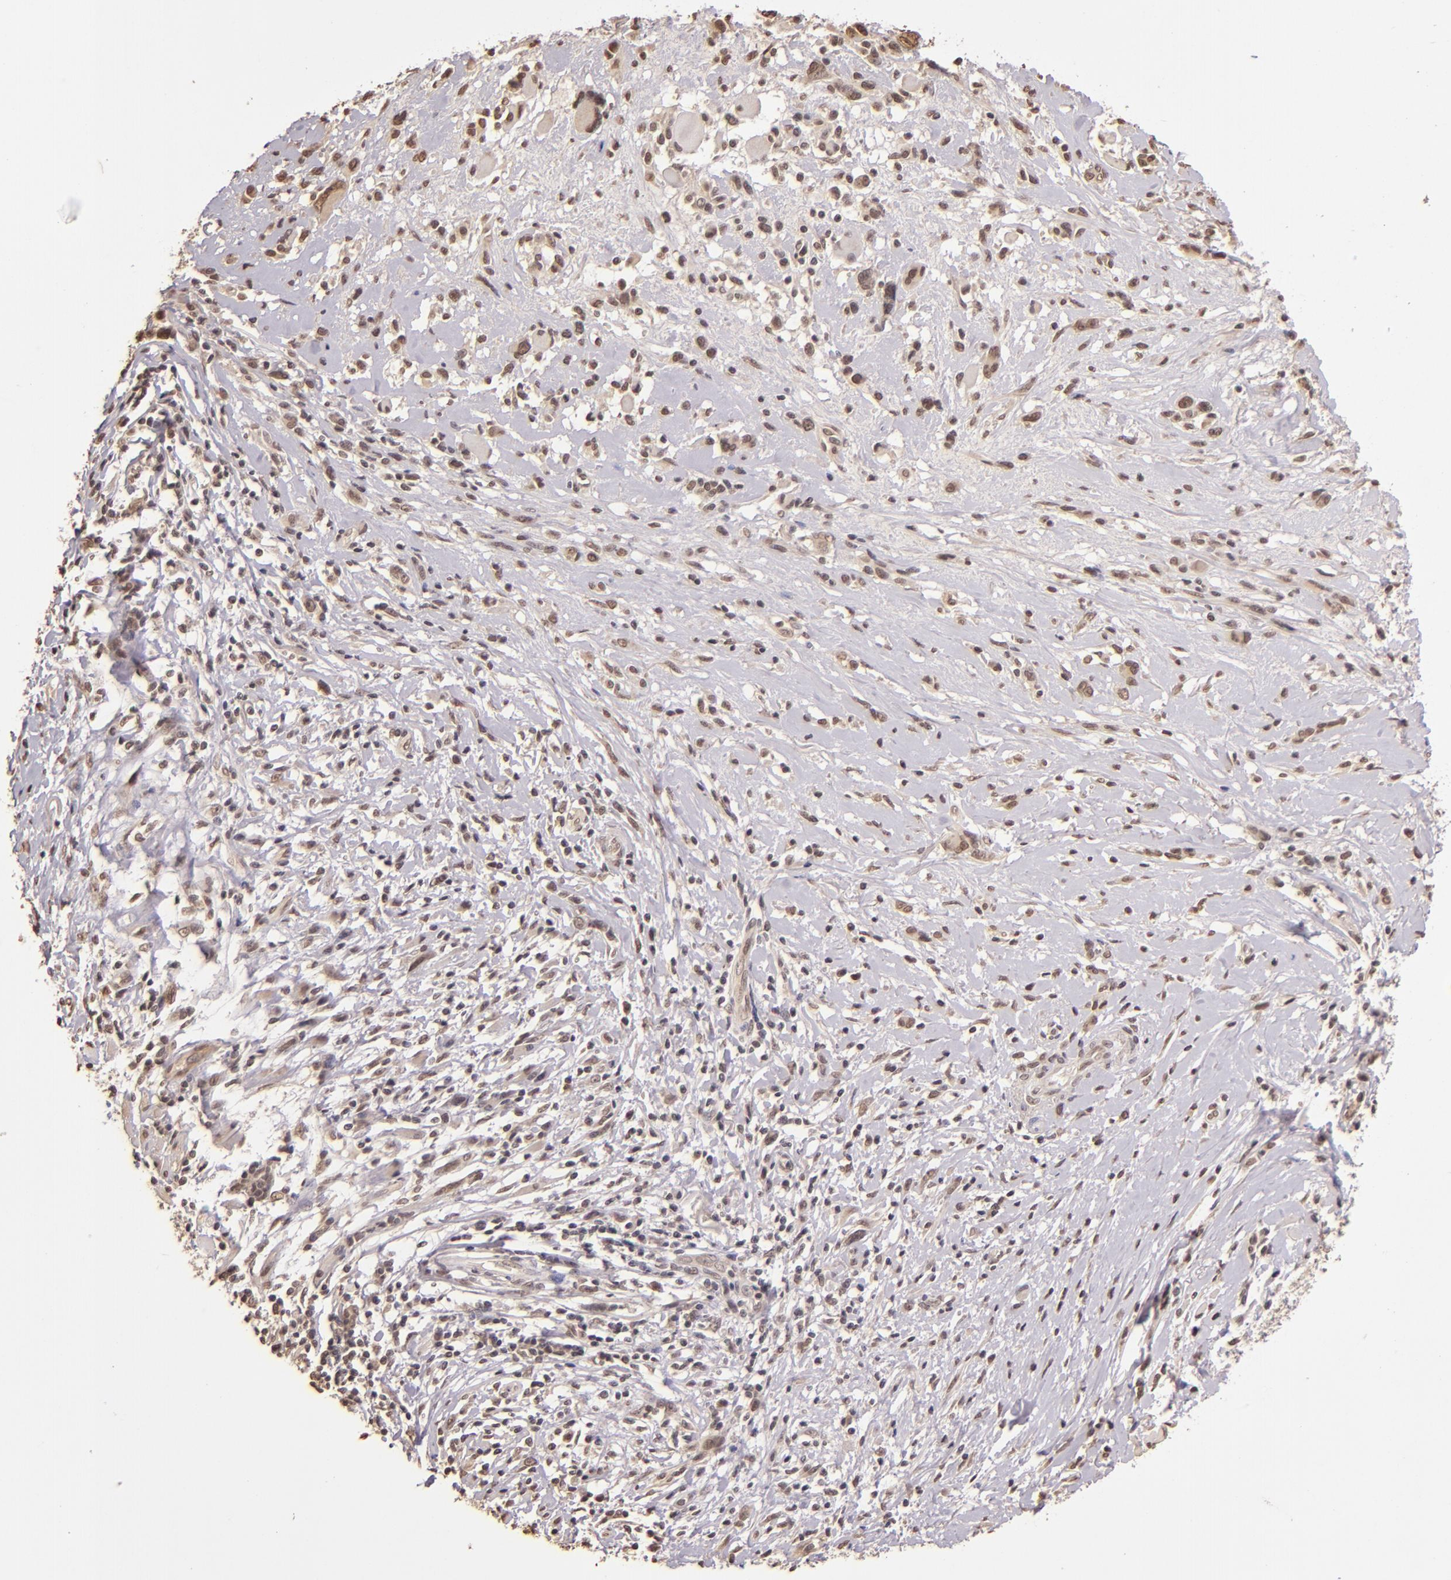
{"staining": {"intensity": "weak", "quantity": ">75%", "location": "cytoplasmic/membranous,nuclear"}, "tissue": "melanoma", "cell_type": "Tumor cells", "image_type": "cancer", "snomed": [{"axis": "morphology", "description": "Malignant melanoma, NOS"}, {"axis": "topography", "description": "Skin"}], "caption": "Melanoma tissue demonstrates weak cytoplasmic/membranous and nuclear staining in about >75% of tumor cells", "gene": "CUL1", "patient": {"sex": "male", "age": 91}}